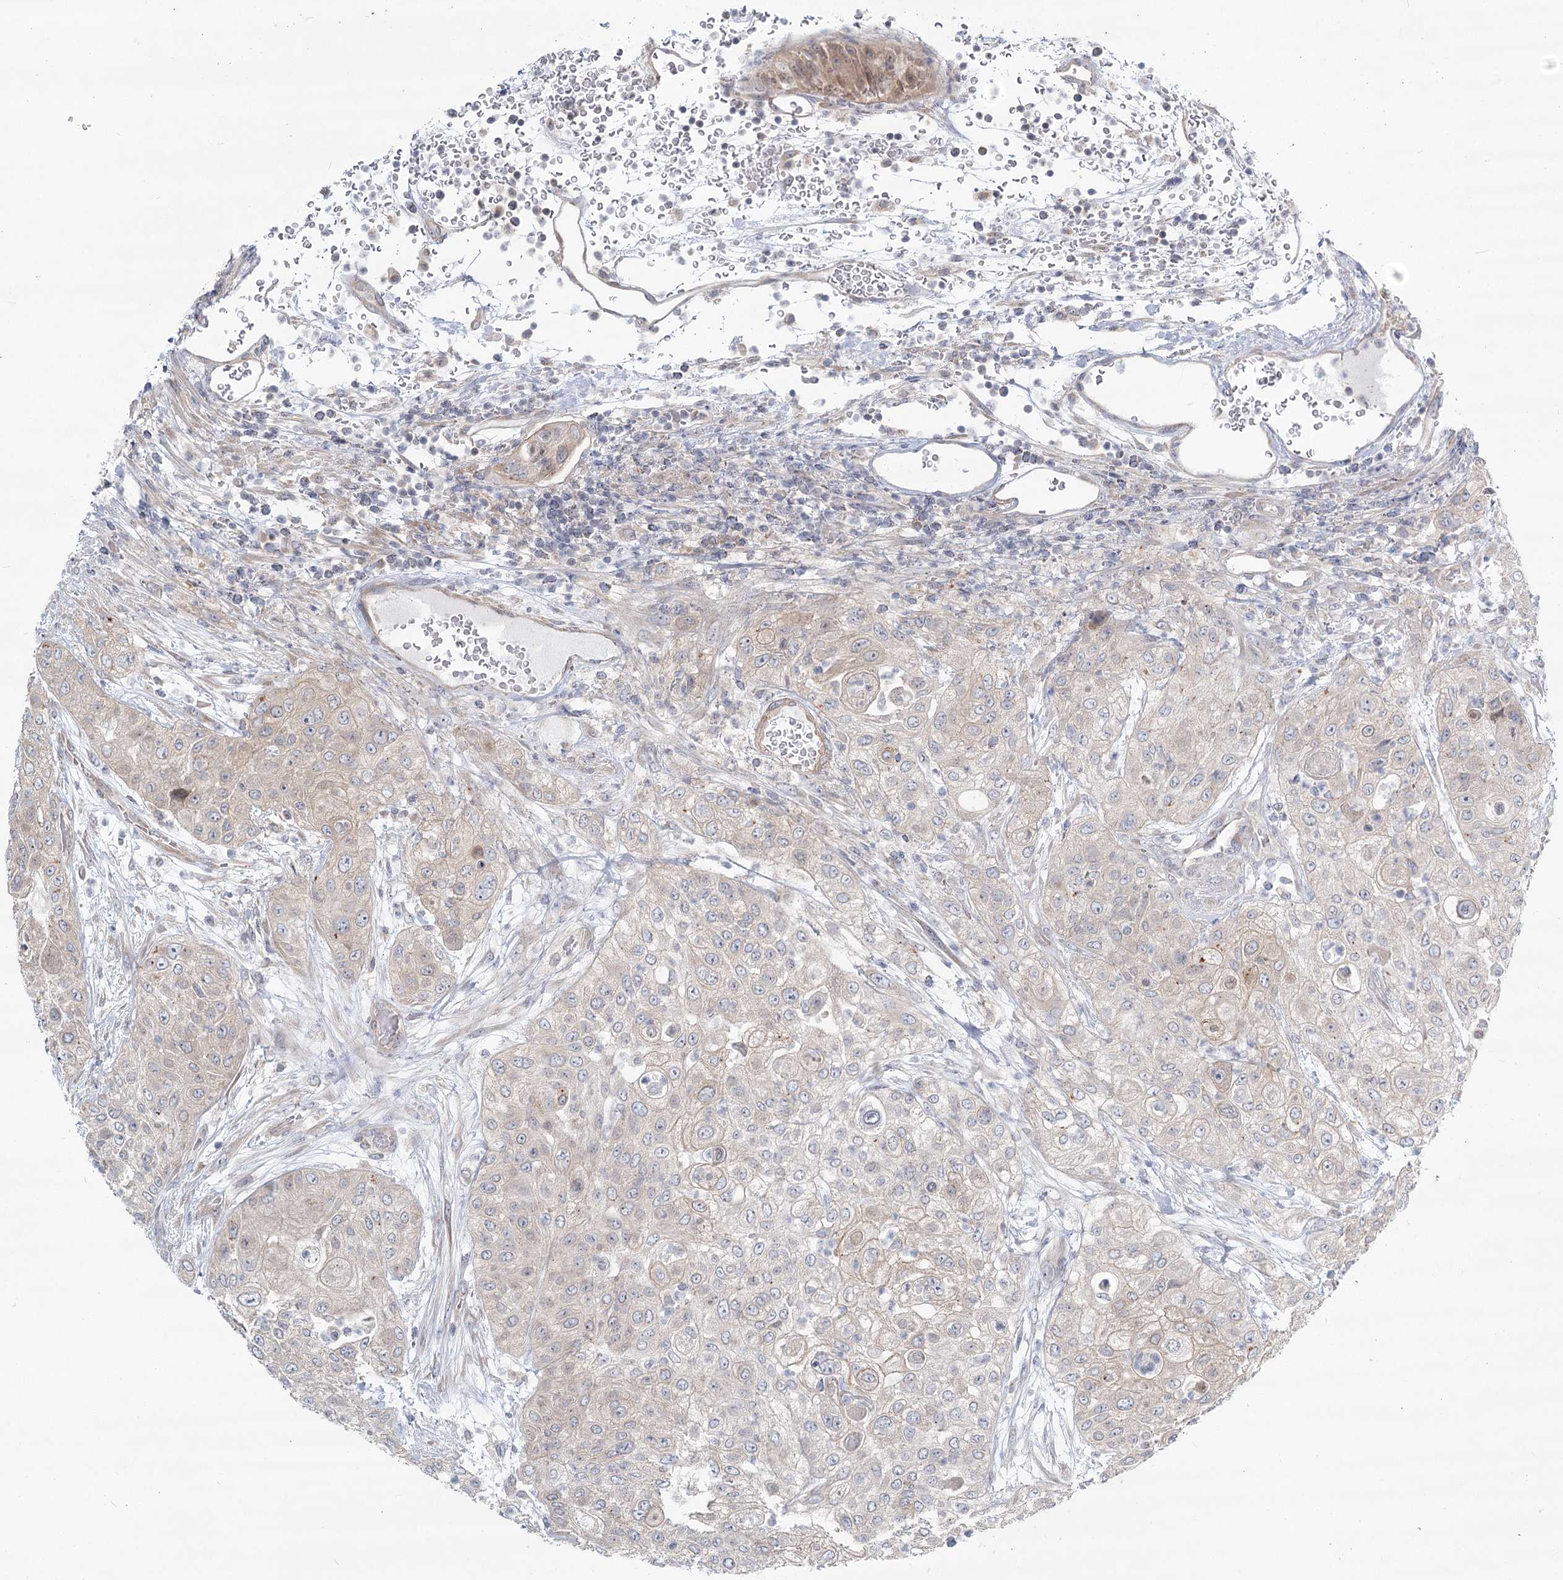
{"staining": {"intensity": "weak", "quantity": "25%-75%", "location": "cytoplasmic/membranous"}, "tissue": "urothelial cancer", "cell_type": "Tumor cells", "image_type": "cancer", "snomed": [{"axis": "morphology", "description": "Urothelial carcinoma, High grade"}, {"axis": "topography", "description": "Urinary bladder"}], "caption": "High-magnification brightfield microscopy of urothelial cancer stained with DAB (brown) and counterstained with hematoxylin (blue). tumor cells exhibit weak cytoplasmic/membranous staining is appreciated in about25%-75% of cells.", "gene": "SPINK13", "patient": {"sex": "female", "age": 79}}